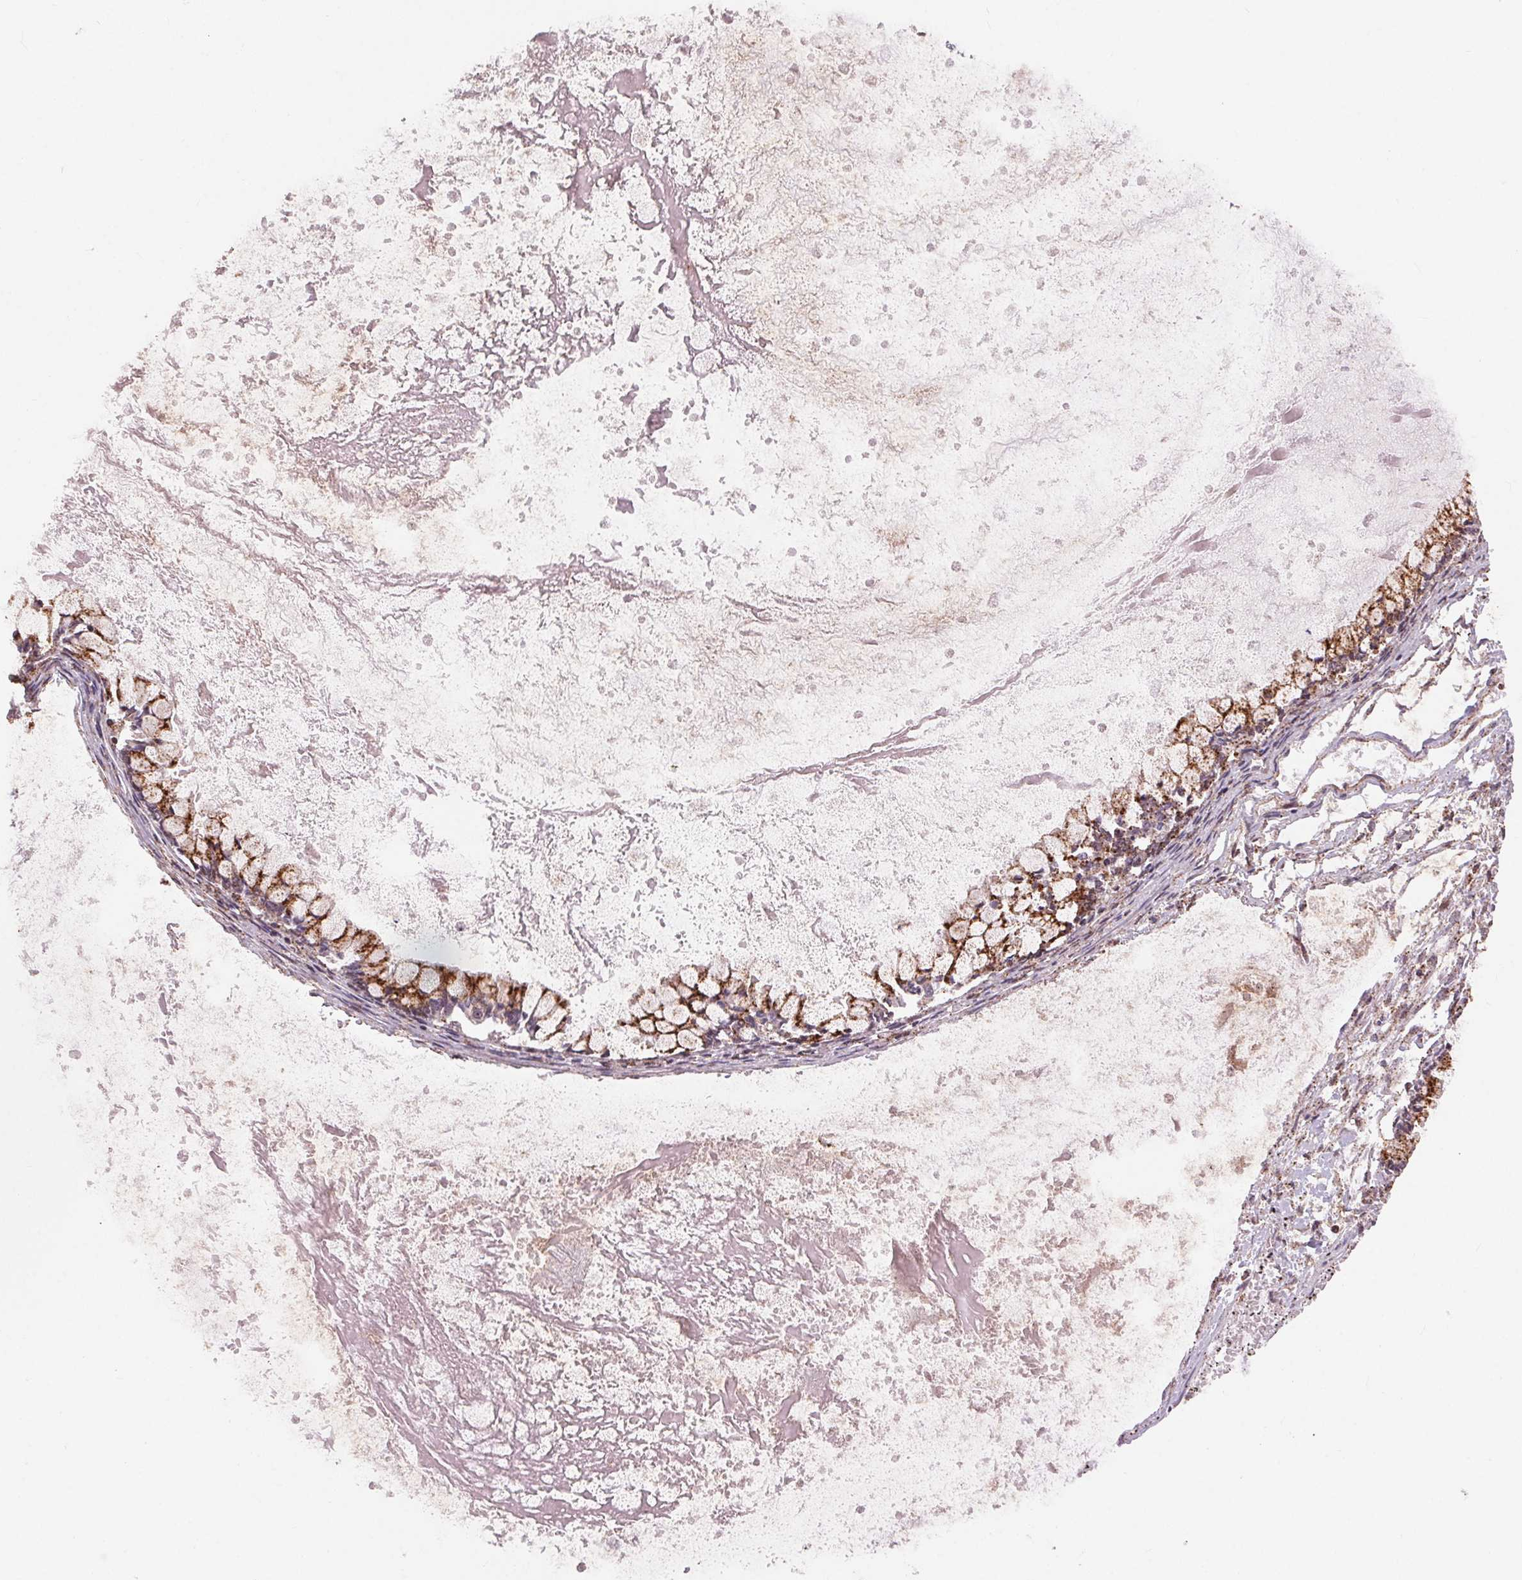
{"staining": {"intensity": "strong", "quantity": ">75%", "location": "cytoplasmic/membranous"}, "tissue": "ovarian cancer", "cell_type": "Tumor cells", "image_type": "cancer", "snomed": [{"axis": "morphology", "description": "Cystadenocarcinoma, mucinous, NOS"}, {"axis": "topography", "description": "Ovary"}], "caption": "IHC of human mucinous cystadenocarcinoma (ovarian) displays high levels of strong cytoplasmic/membranous expression in approximately >75% of tumor cells.", "gene": "CHMP4B", "patient": {"sex": "female", "age": 67}}